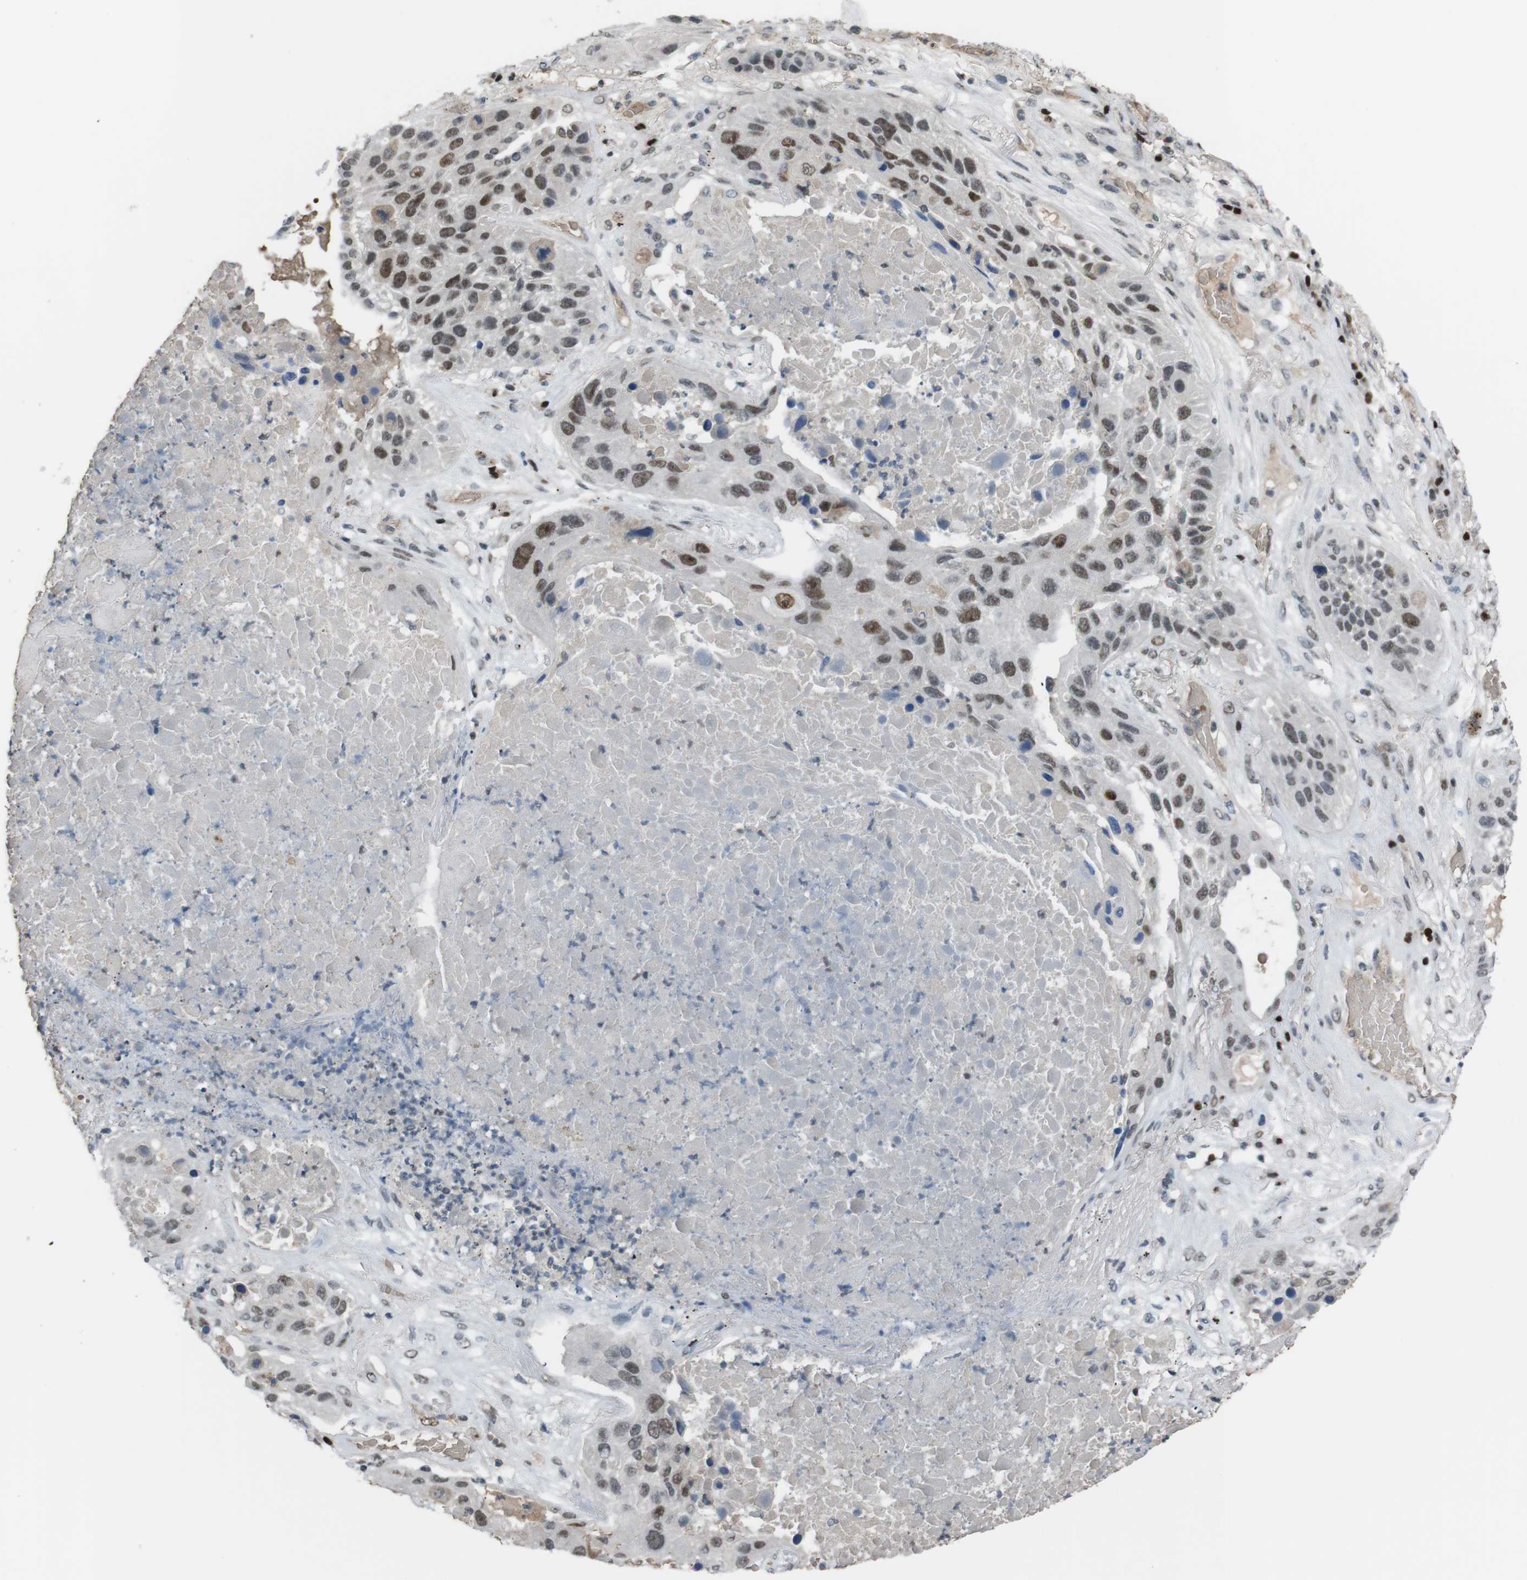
{"staining": {"intensity": "strong", "quantity": ">75%", "location": "nuclear"}, "tissue": "lung cancer", "cell_type": "Tumor cells", "image_type": "cancer", "snomed": [{"axis": "morphology", "description": "Squamous cell carcinoma, NOS"}, {"axis": "topography", "description": "Lung"}], "caption": "Strong nuclear staining is appreciated in about >75% of tumor cells in squamous cell carcinoma (lung).", "gene": "SUB1", "patient": {"sex": "male", "age": 57}}